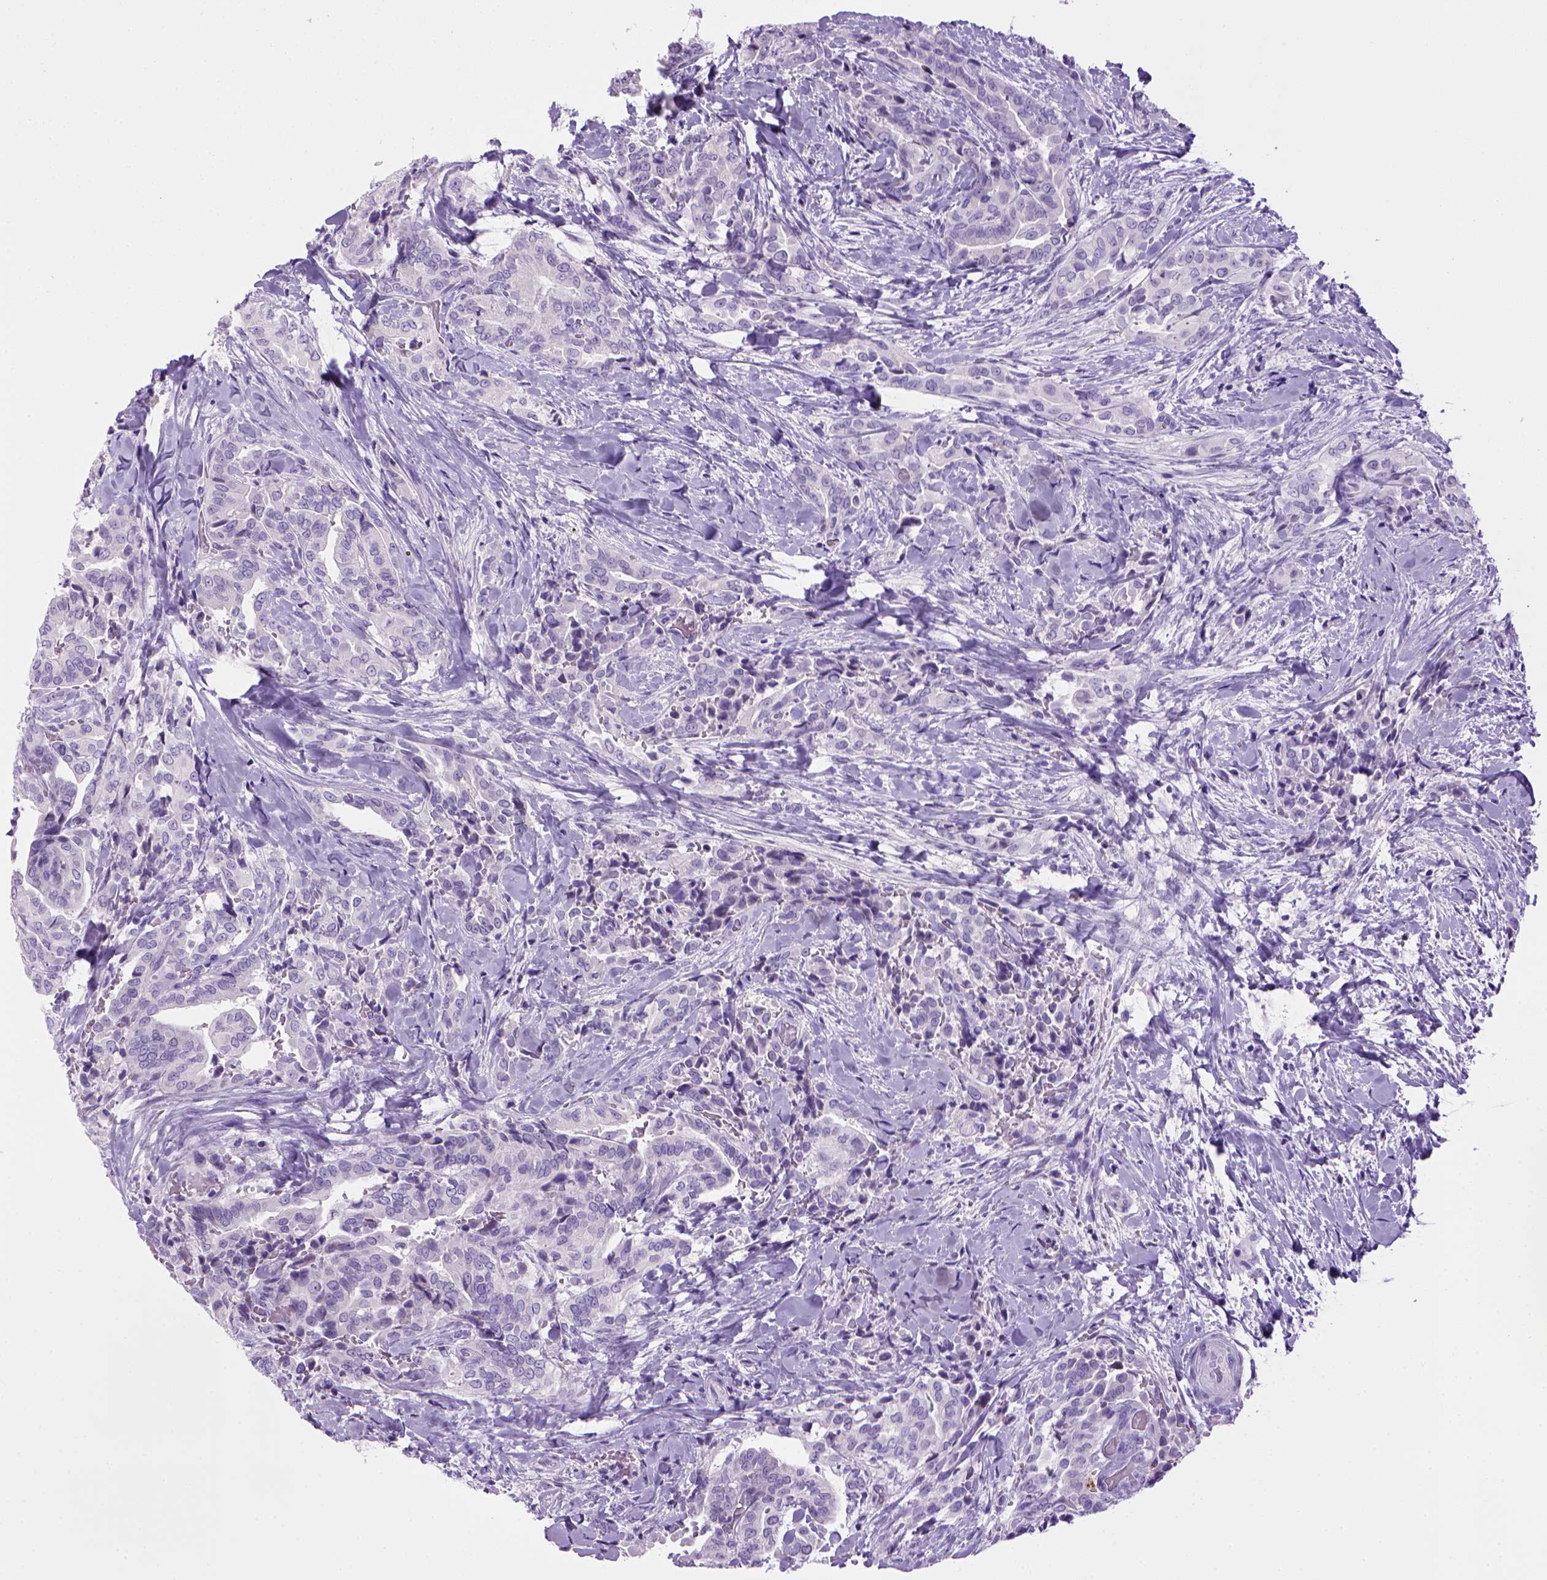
{"staining": {"intensity": "negative", "quantity": "none", "location": "none"}, "tissue": "thyroid cancer", "cell_type": "Tumor cells", "image_type": "cancer", "snomed": [{"axis": "morphology", "description": "Papillary adenocarcinoma, NOS"}, {"axis": "topography", "description": "Thyroid gland"}], "caption": "Immunohistochemistry (IHC) image of neoplastic tissue: thyroid papillary adenocarcinoma stained with DAB demonstrates no significant protein expression in tumor cells. (DAB (3,3'-diaminobenzidine) immunohistochemistry (IHC) with hematoxylin counter stain).", "gene": "SGCG", "patient": {"sex": "male", "age": 61}}